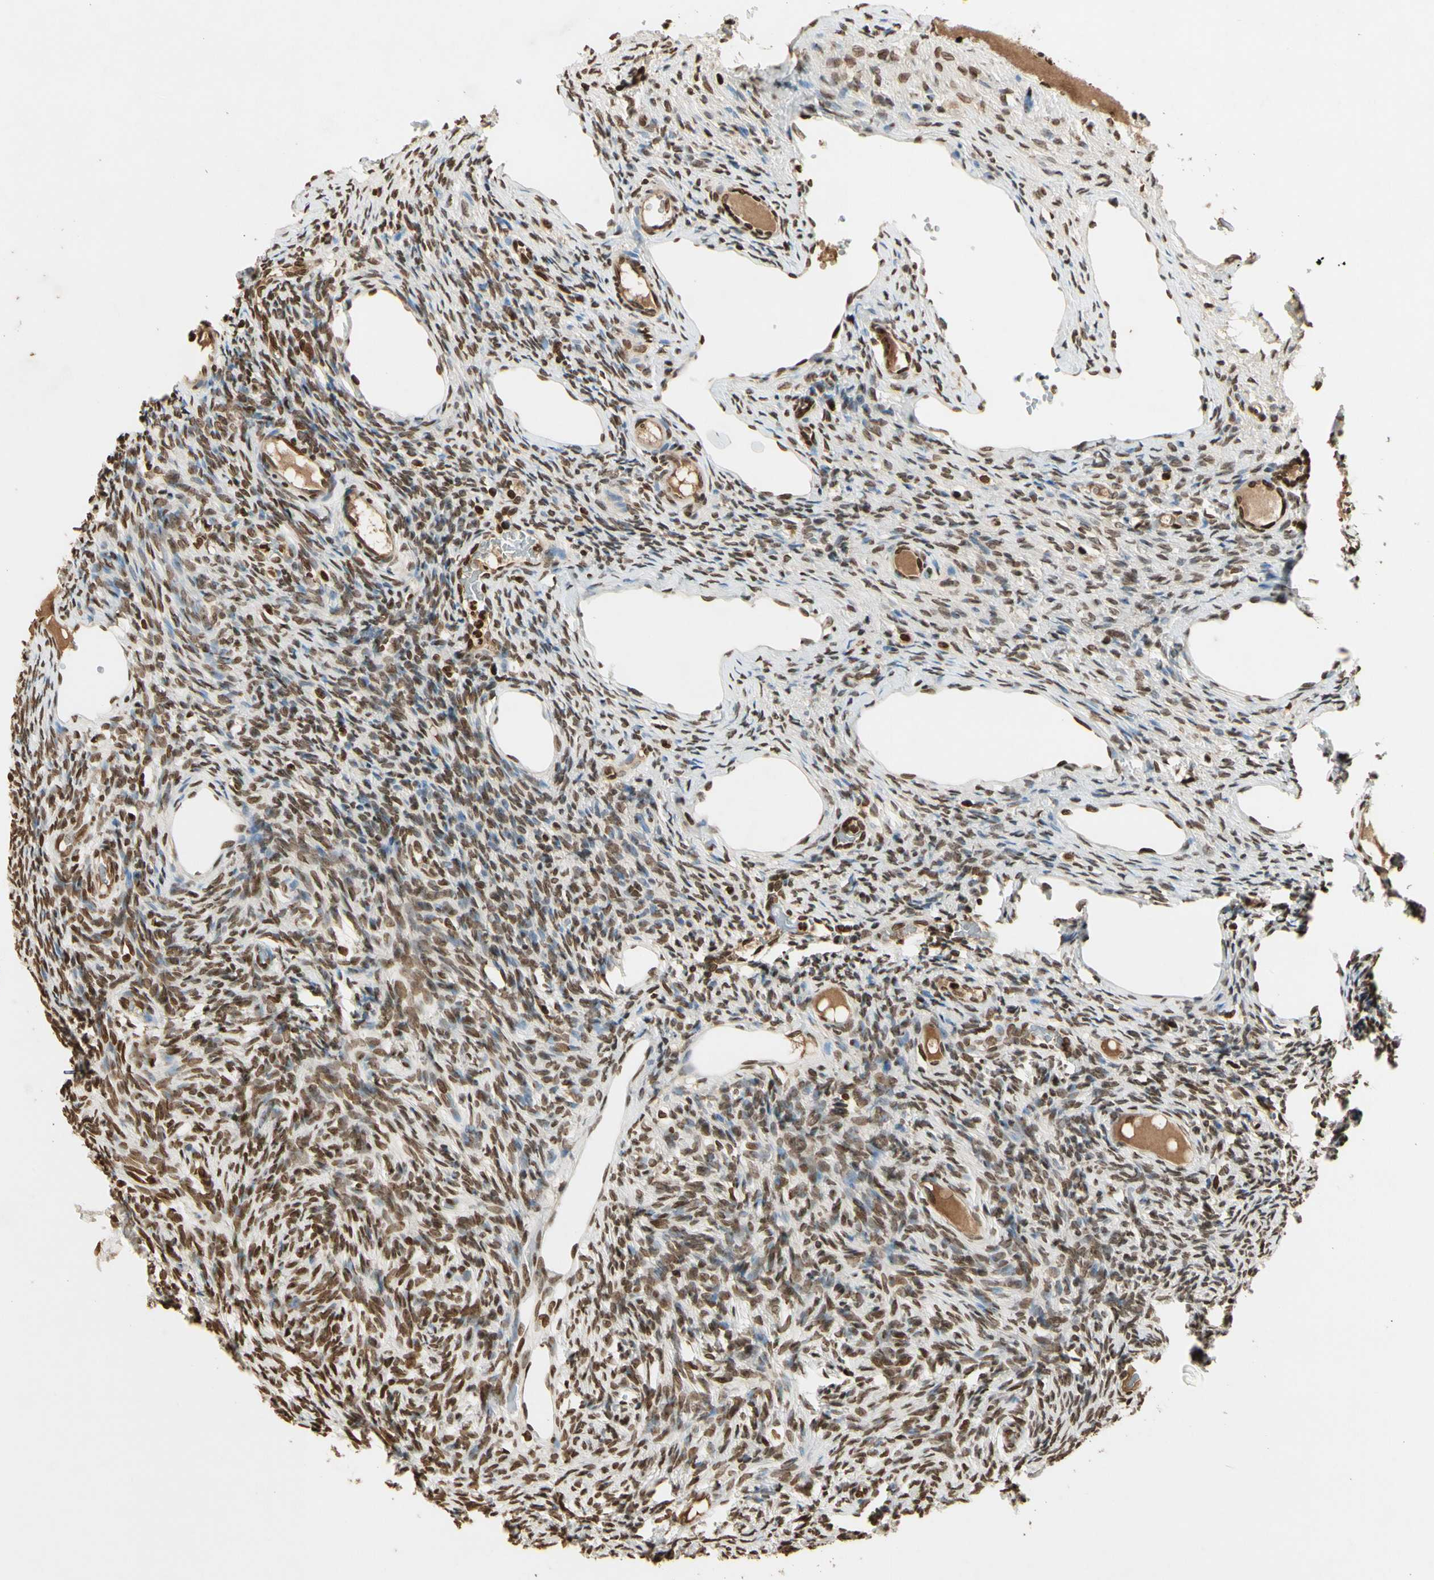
{"staining": {"intensity": "moderate", "quantity": ">75%", "location": "nuclear"}, "tissue": "ovary", "cell_type": "Ovarian stroma cells", "image_type": "normal", "snomed": [{"axis": "morphology", "description": "Normal tissue, NOS"}, {"axis": "topography", "description": "Ovary"}], "caption": "The histopathology image shows staining of benign ovary, revealing moderate nuclear protein positivity (brown color) within ovarian stroma cells.", "gene": "RORA", "patient": {"sex": "female", "age": 33}}